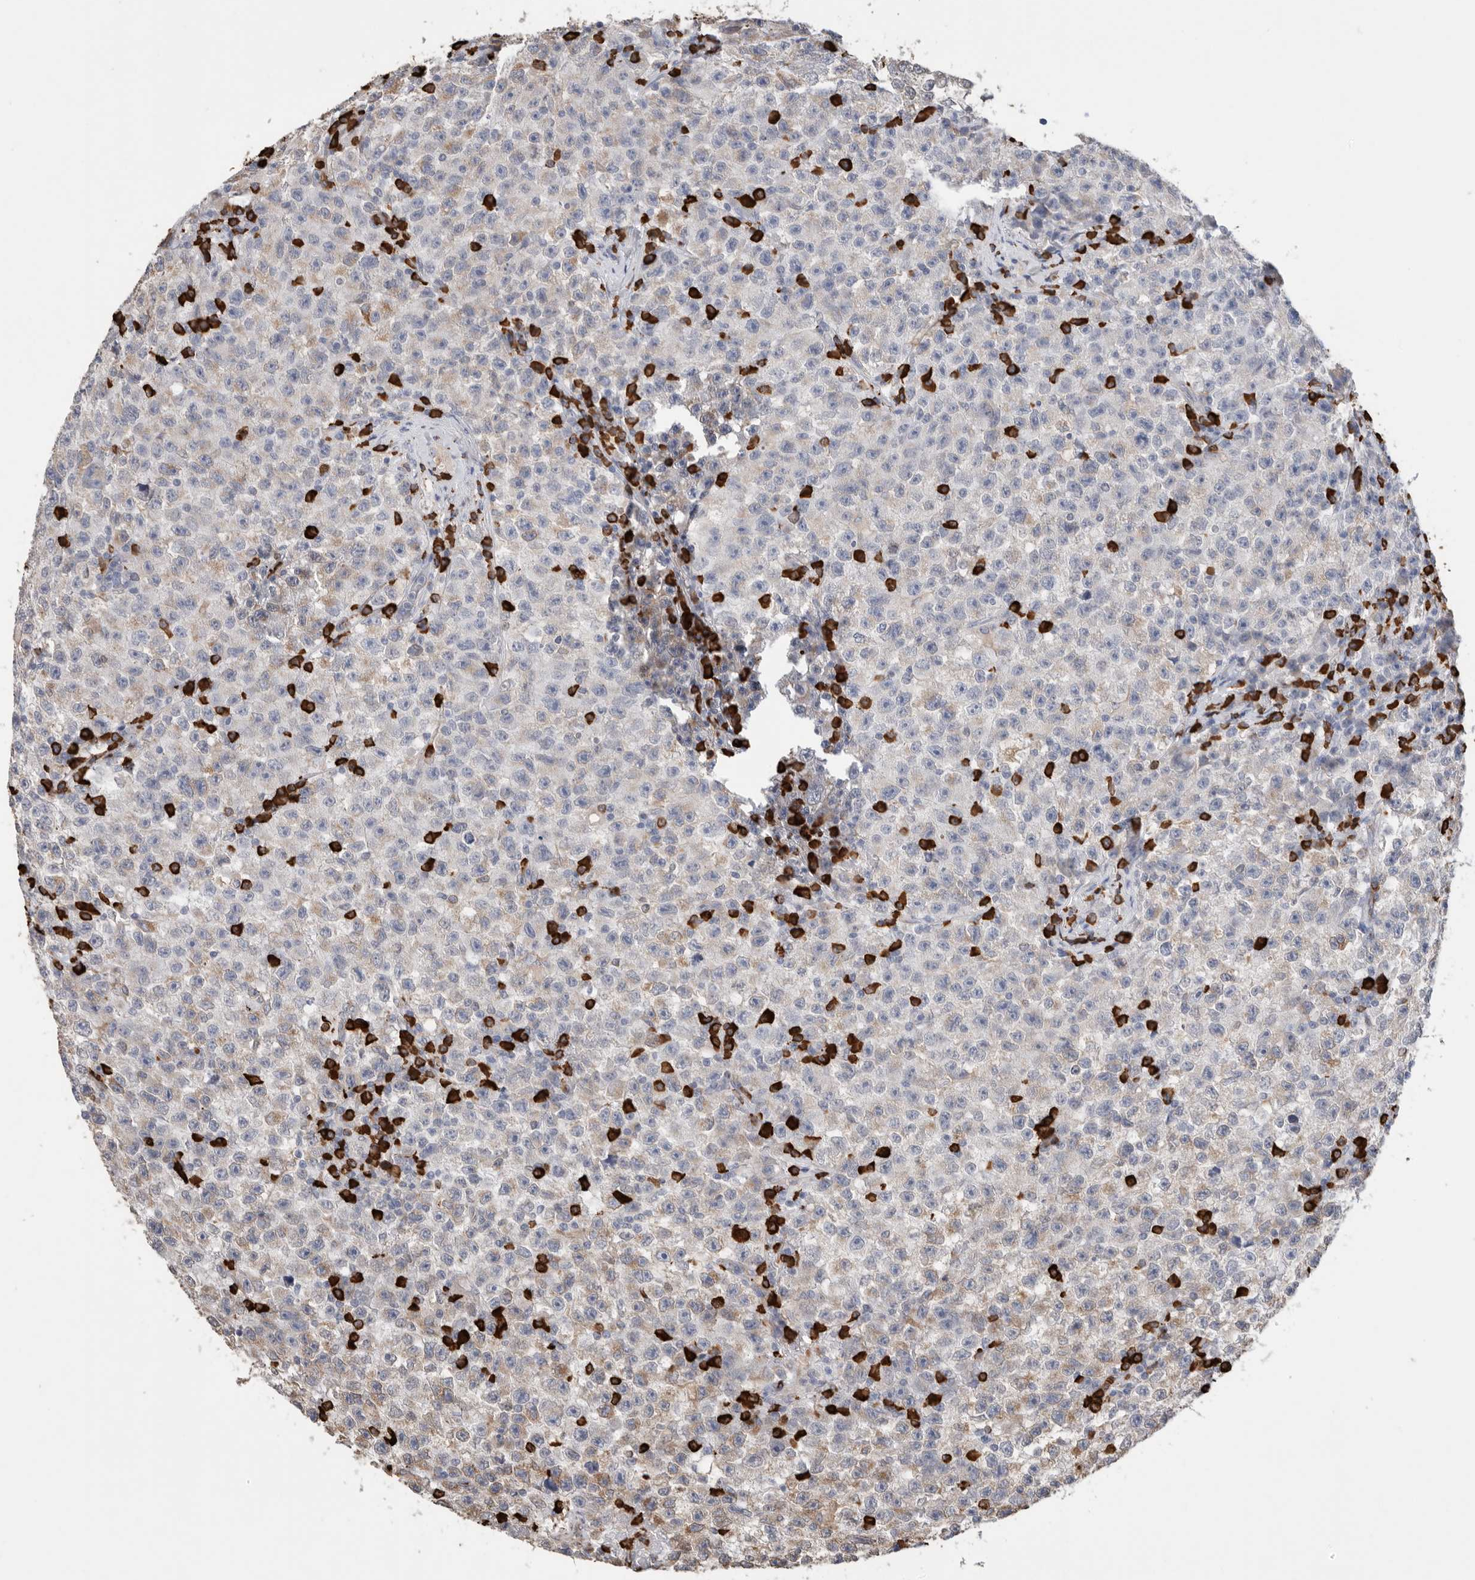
{"staining": {"intensity": "weak", "quantity": "<25%", "location": "cytoplasmic/membranous"}, "tissue": "testis cancer", "cell_type": "Tumor cells", "image_type": "cancer", "snomed": [{"axis": "morphology", "description": "Seminoma, NOS"}, {"axis": "topography", "description": "Testis"}], "caption": "High magnification brightfield microscopy of testis seminoma stained with DAB (brown) and counterstained with hematoxylin (blue): tumor cells show no significant expression.", "gene": "BLOC1S5", "patient": {"sex": "male", "age": 22}}